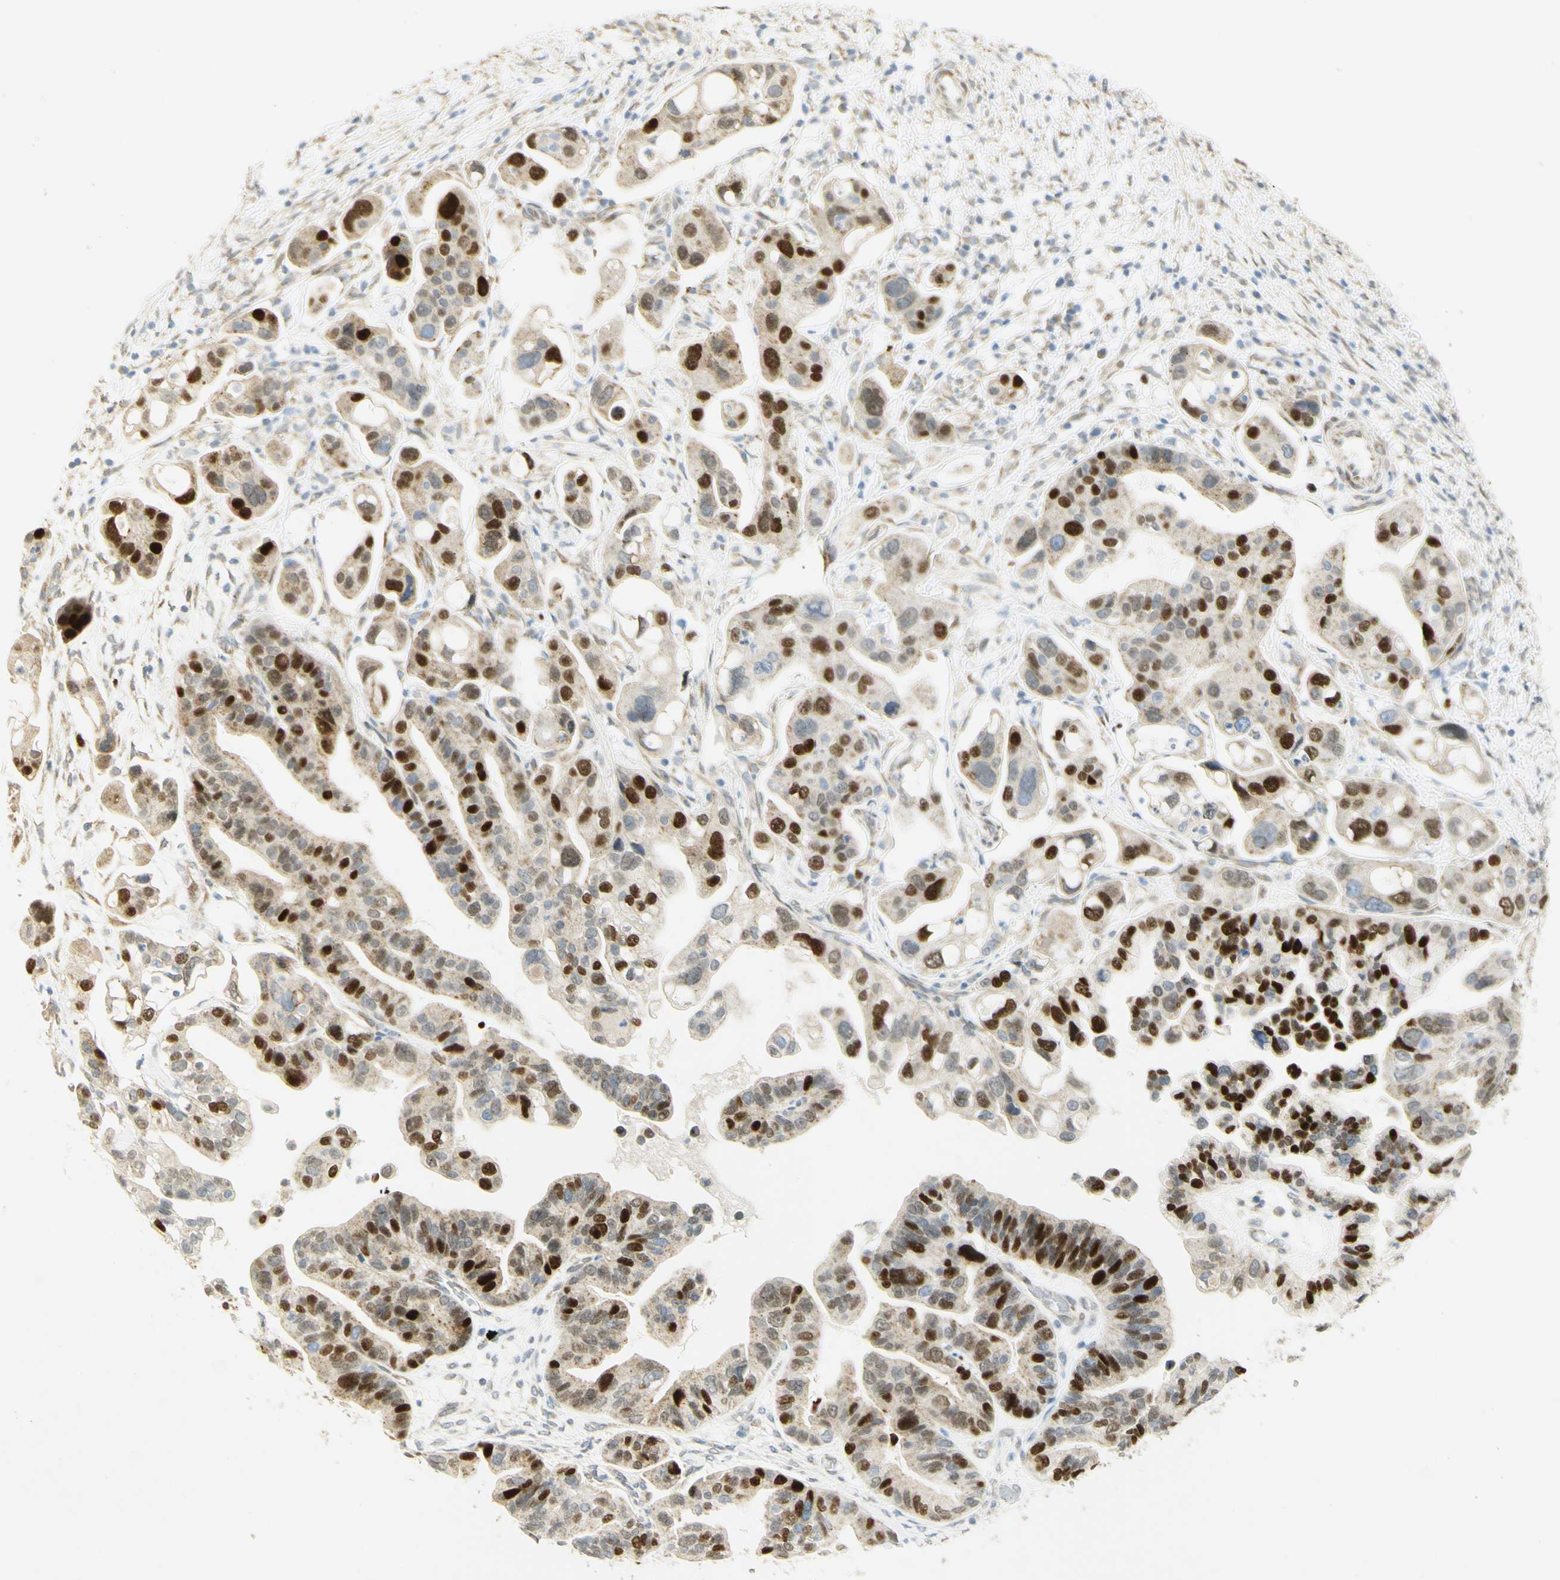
{"staining": {"intensity": "strong", "quantity": "25%-75%", "location": "nuclear"}, "tissue": "ovarian cancer", "cell_type": "Tumor cells", "image_type": "cancer", "snomed": [{"axis": "morphology", "description": "Cystadenocarcinoma, serous, NOS"}, {"axis": "topography", "description": "Ovary"}], "caption": "Human ovarian serous cystadenocarcinoma stained with a protein marker reveals strong staining in tumor cells.", "gene": "E2F1", "patient": {"sex": "female", "age": 56}}